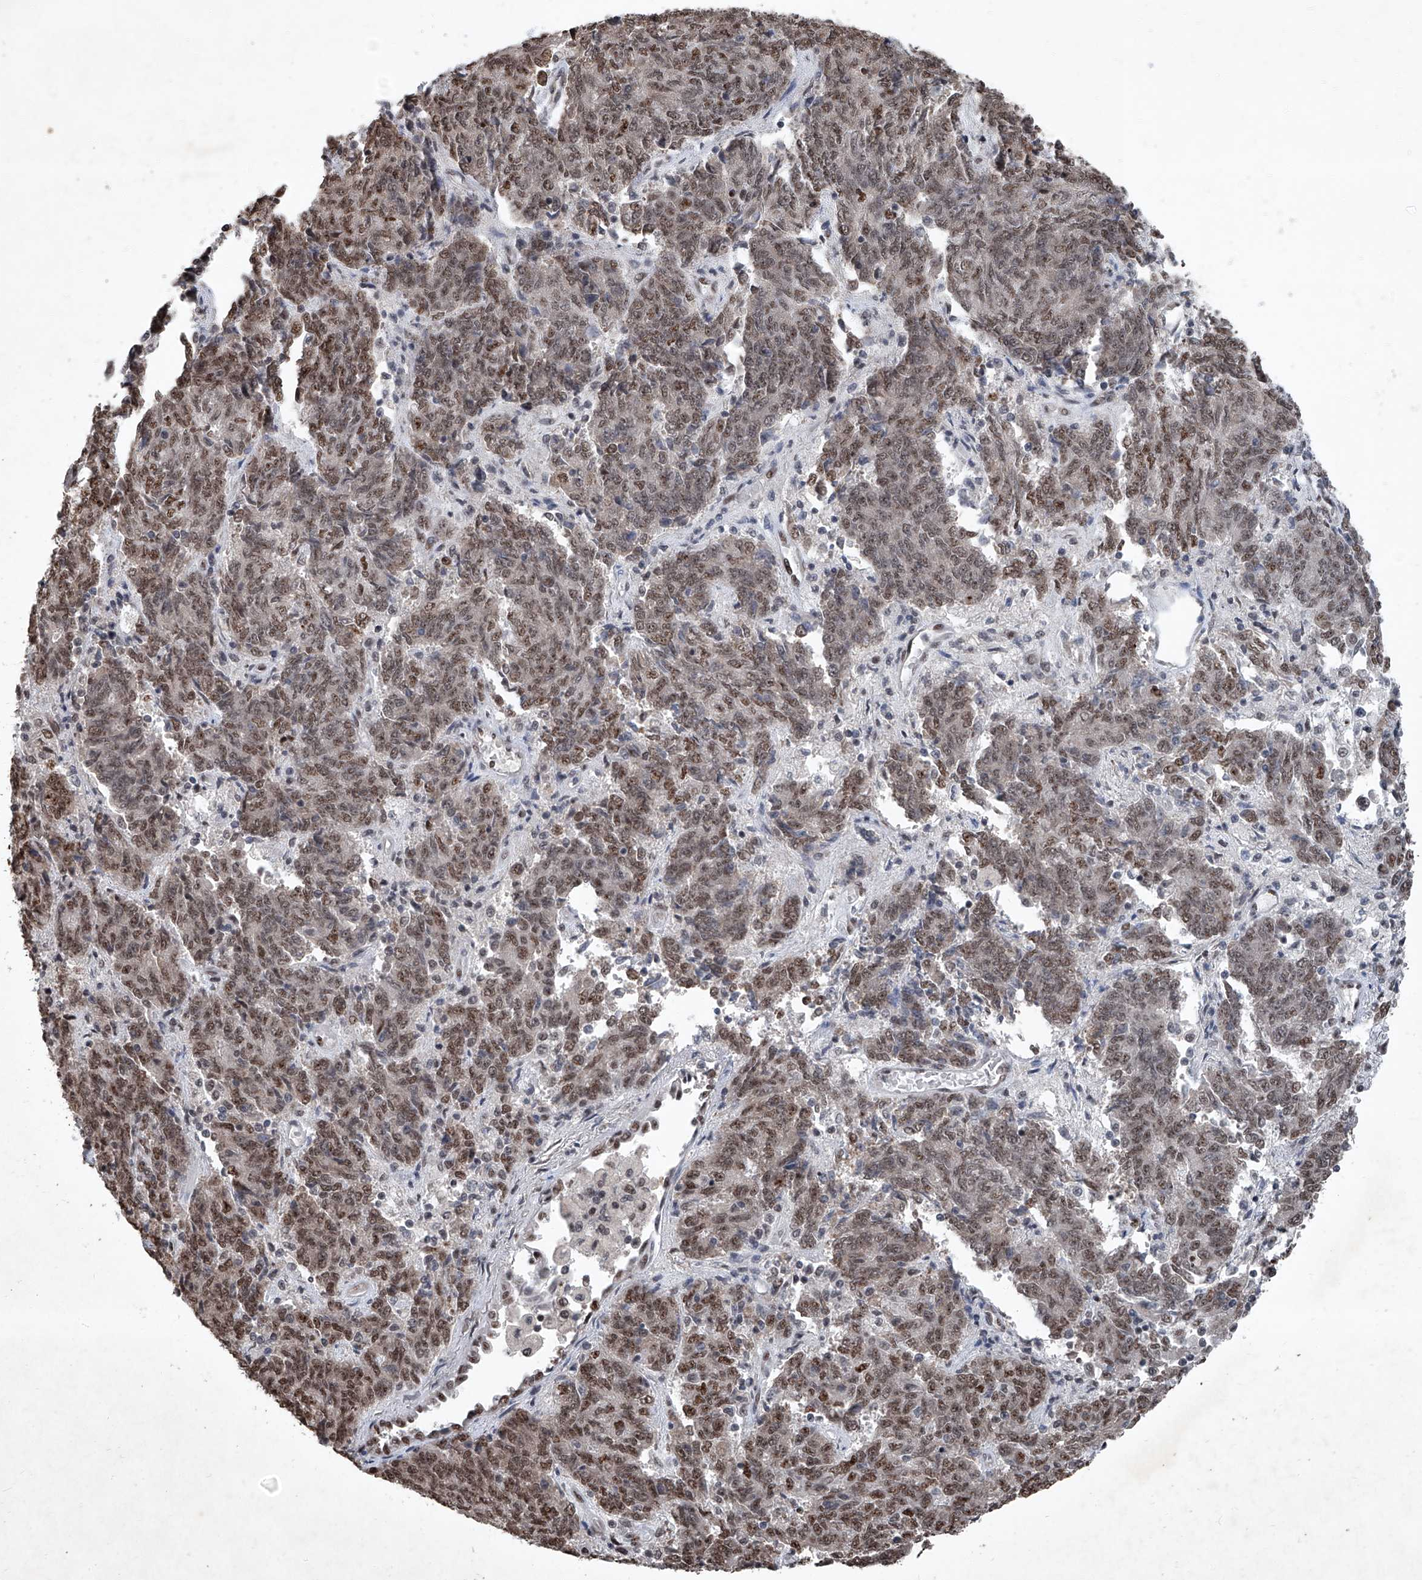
{"staining": {"intensity": "moderate", "quantity": ">75%", "location": "nuclear"}, "tissue": "endometrial cancer", "cell_type": "Tumor cells", "image_type": "cancer", "snomed": [{"axis": "morphology", "description": "Adenocarcinoma, NOS"}, {"axis": "topography", "description": "Endometrium"}], "caption": "Protein expression analysis of human endometrial adenocarcinoma reveals moderate nuclear expression in approximately >75% of tumor cells.", "gene": "DDX39B", "patient": {"sex": "female", "age": 80}}